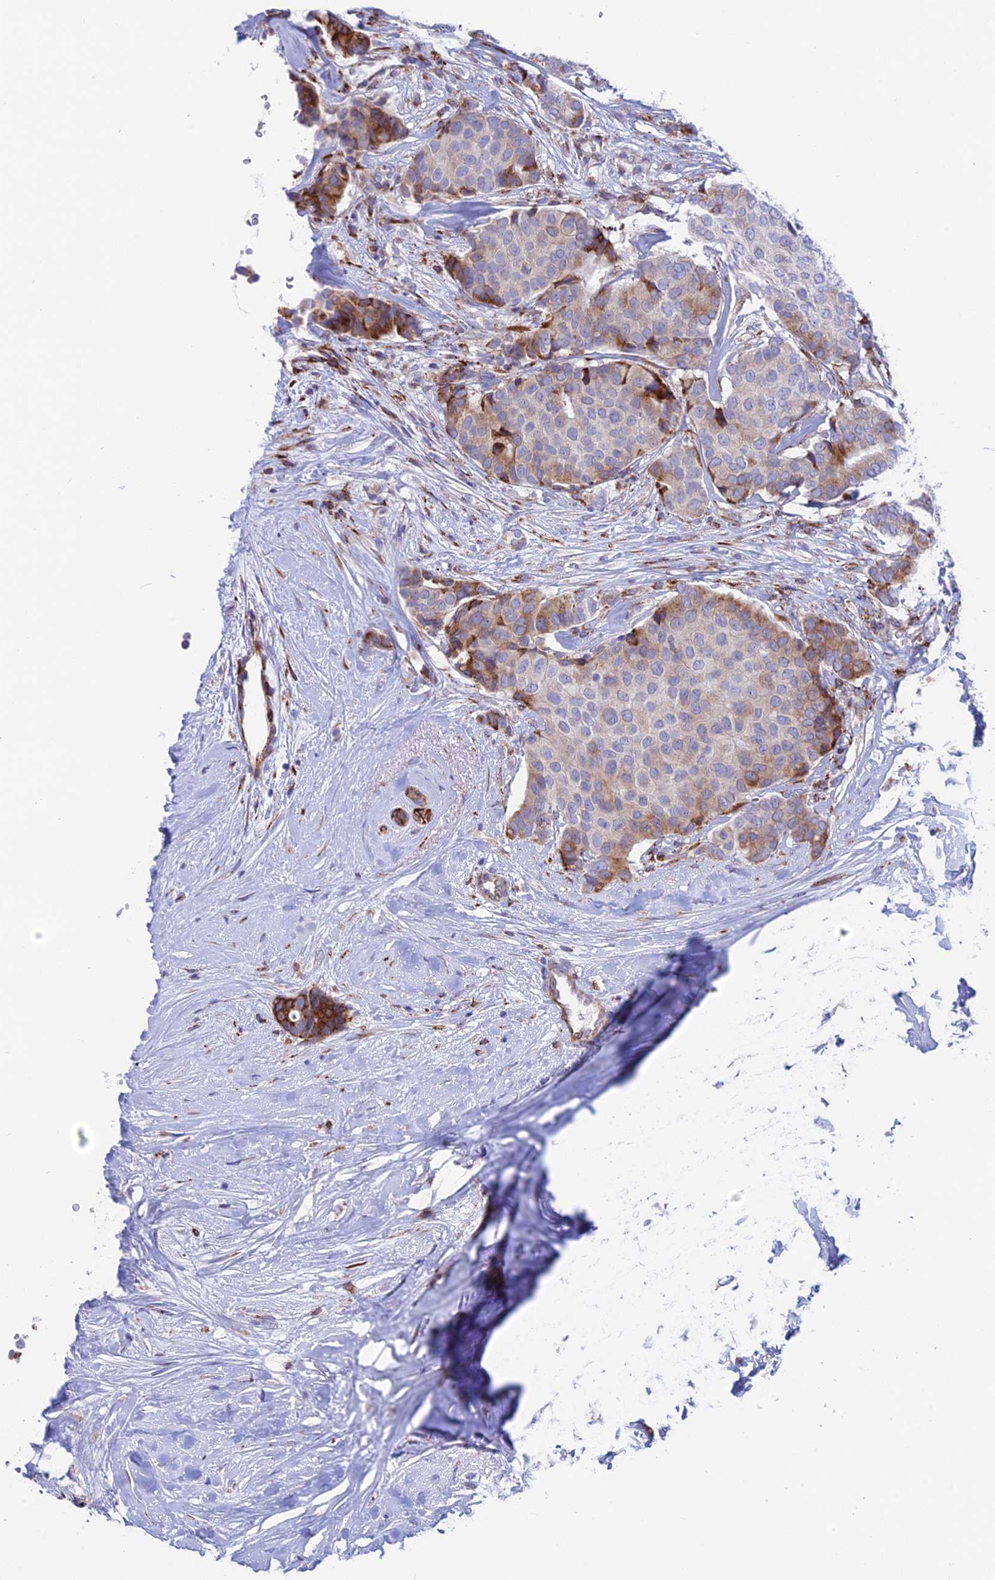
{"staining": {"intensity": "moderate", "quantity": "<25%", "location": "cytoplasmic/membranous"}, "tissue": "breast cancer", "cell_type": "Tumor cells", "image_type": "cancer", "snomed": [{"axis": "morphology", "description": "Duct carcinoma"}, {"axis": "topography", "description": "Breast"}], "caption": "Approximately <25% of tumor cells in intraductal carcinoma (breast) show moderate cytoplasmic/membranous protein positivity as visualized by brown immunohistochemical staining.", "gene": "TUBGCP6", "patient": {"sex": "female", "age": 75}}